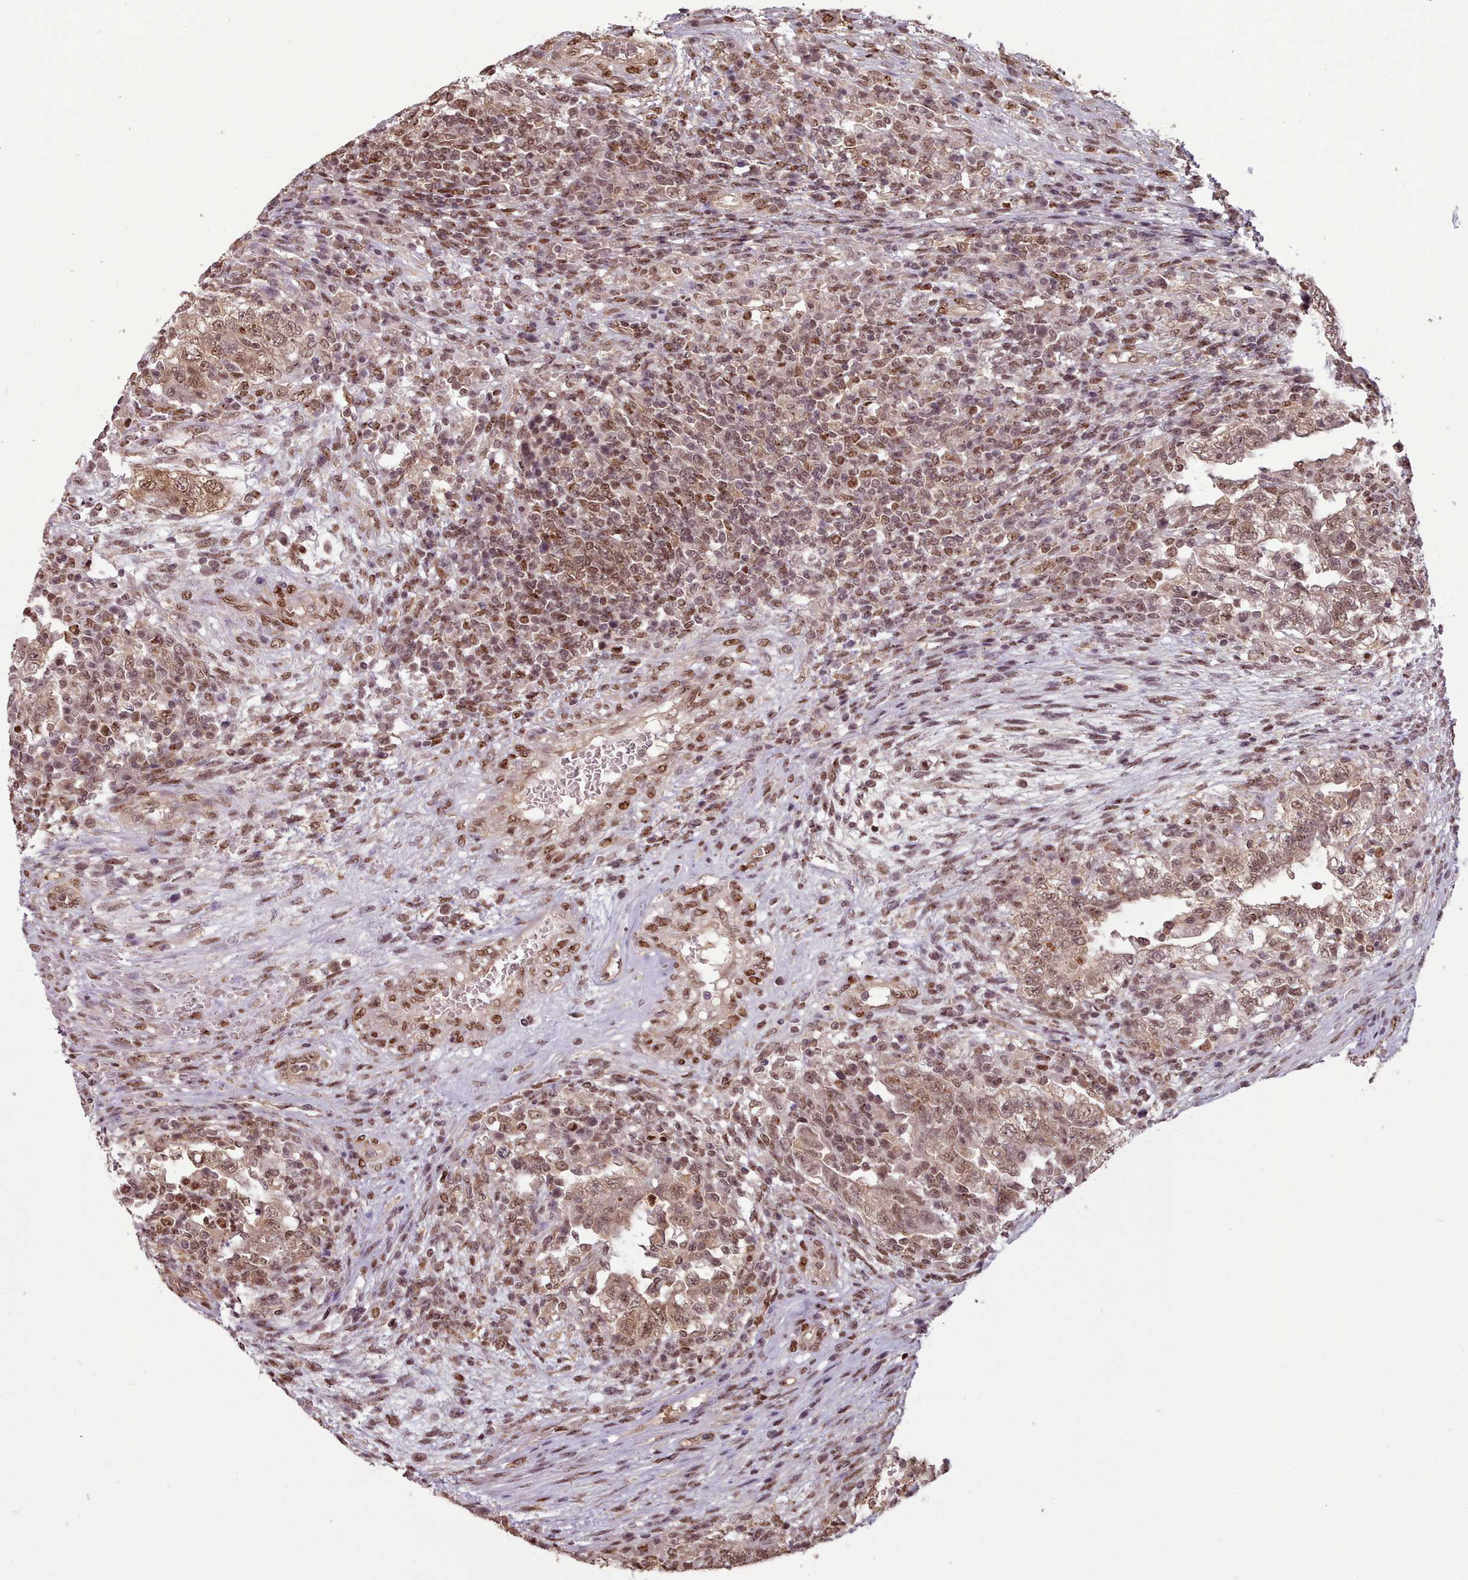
{"staining": {"intensity": "moderate", "quantity": ">75%", "location": "cytoplasmic/membranous,nuclear"}, "tissue": "testis cancer", "cell_type": "Tumor cells", "image_type": "cancer", "snomed": [{"axis": "morphology", "description": "Carcinoma, Embryonal, NOS"}, {"axis": "topography", "description": "Testis"}], "caption": "IHC image of neoplastic tissue: human testis cancer stained using immunohistochemistry (IHC) reveals medium levels of moderate protein expression localized specifically in the cytoplasmic/membranous and nuclear of tumor cells, appearing as a cytoplasmic/membranous and nuclear brown color.", "gene": "RPS27A", "patient": {"sex": "male", "age": 26}}